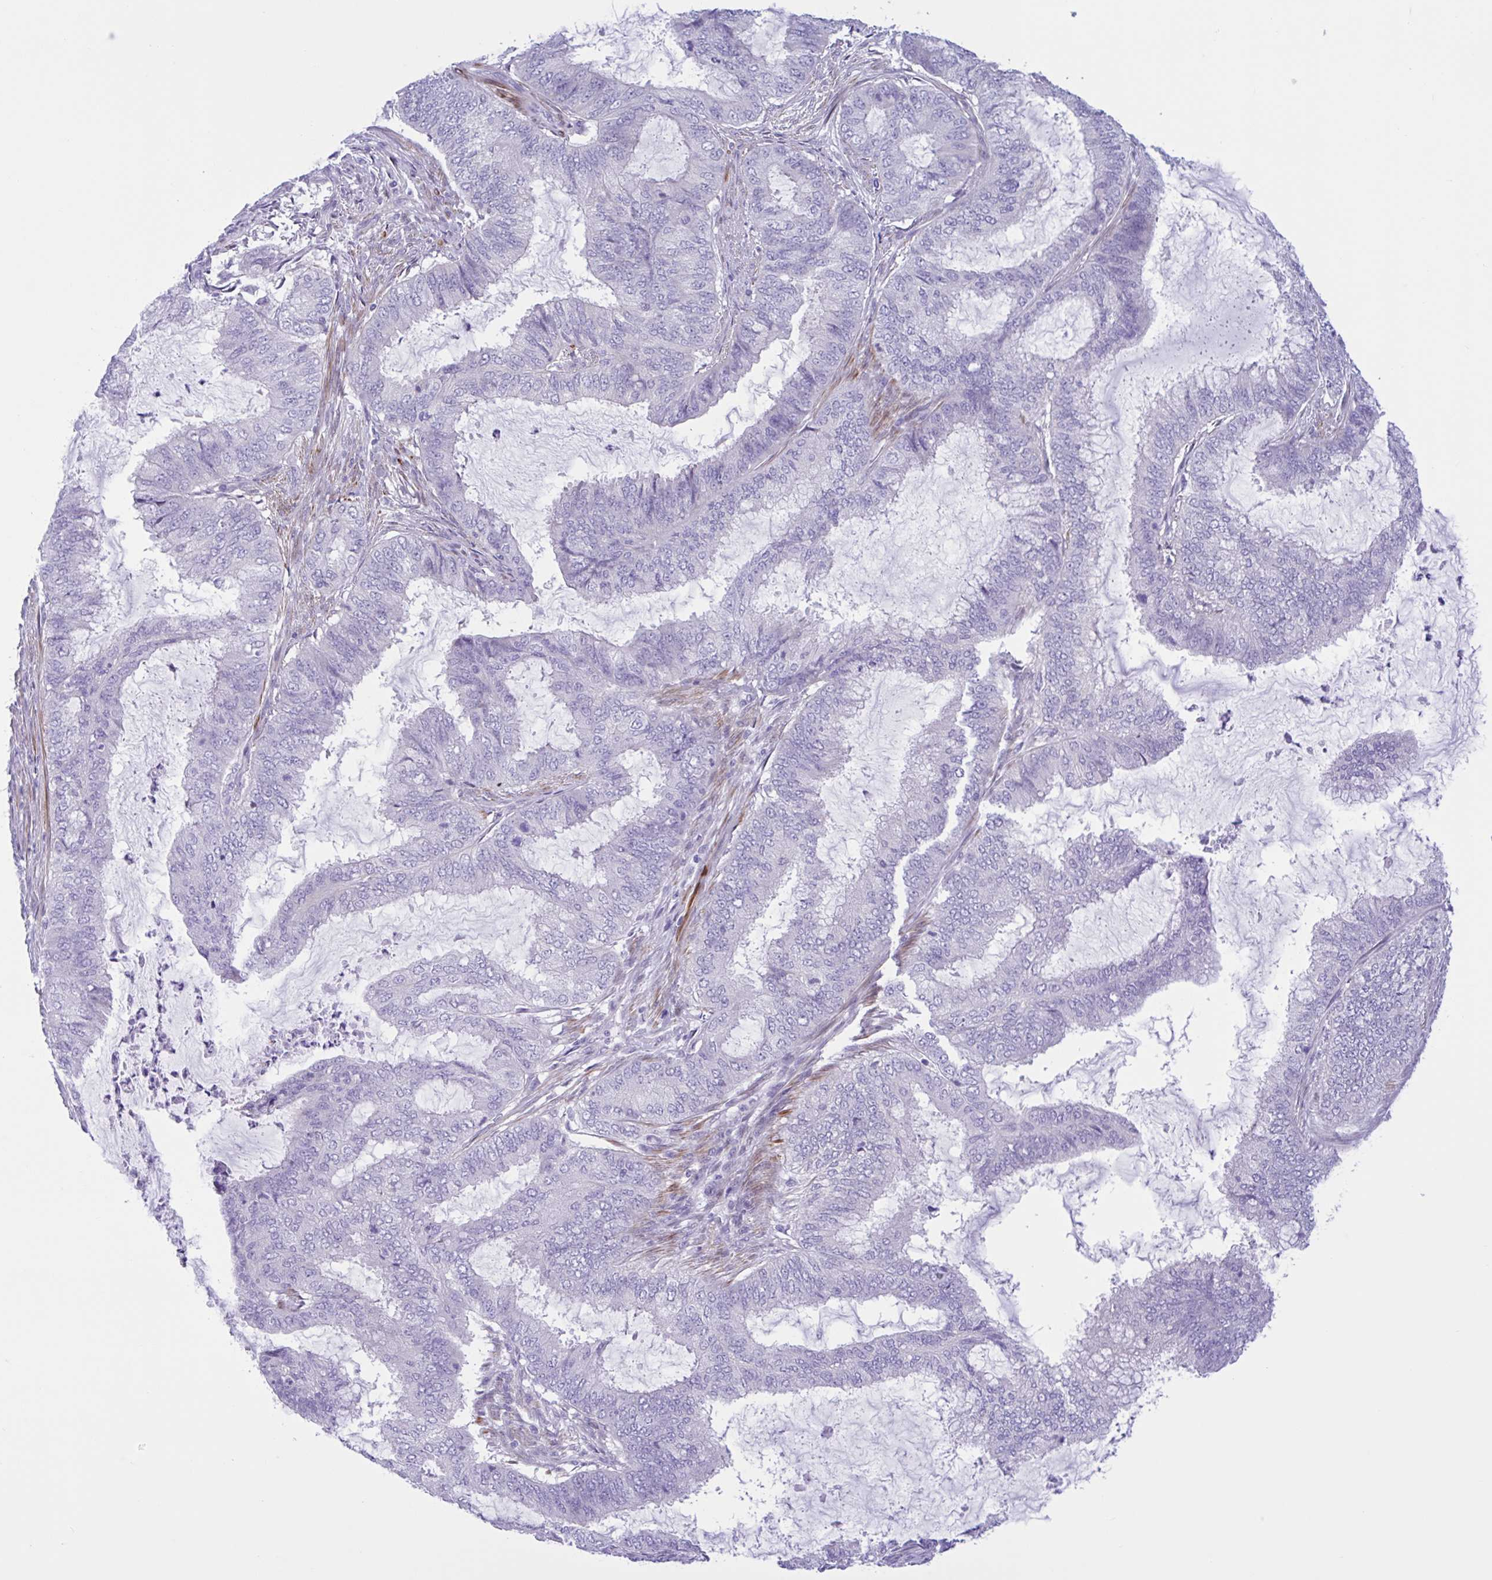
{"staining": {"intensity": "negative", "quantity": "none", "location": "none"}, "tissue": "endometrial cancer", "cell_type": "Tumor cells", "image_type": "cancer", "snomed": [{"axis": "morphology", "description": "Adenocarcinoma, NOS"}, {"axis": "topography", "description": "Endometrium"}], "caption": "Image shows no significant protein staining in tumor cells of adenocarcinoma (endometrial). (DAB immunohistochemistry with hematoxylin counter stain).", "gene": "AHCYL2", "patient": {"sex": "female", "age": 51}}